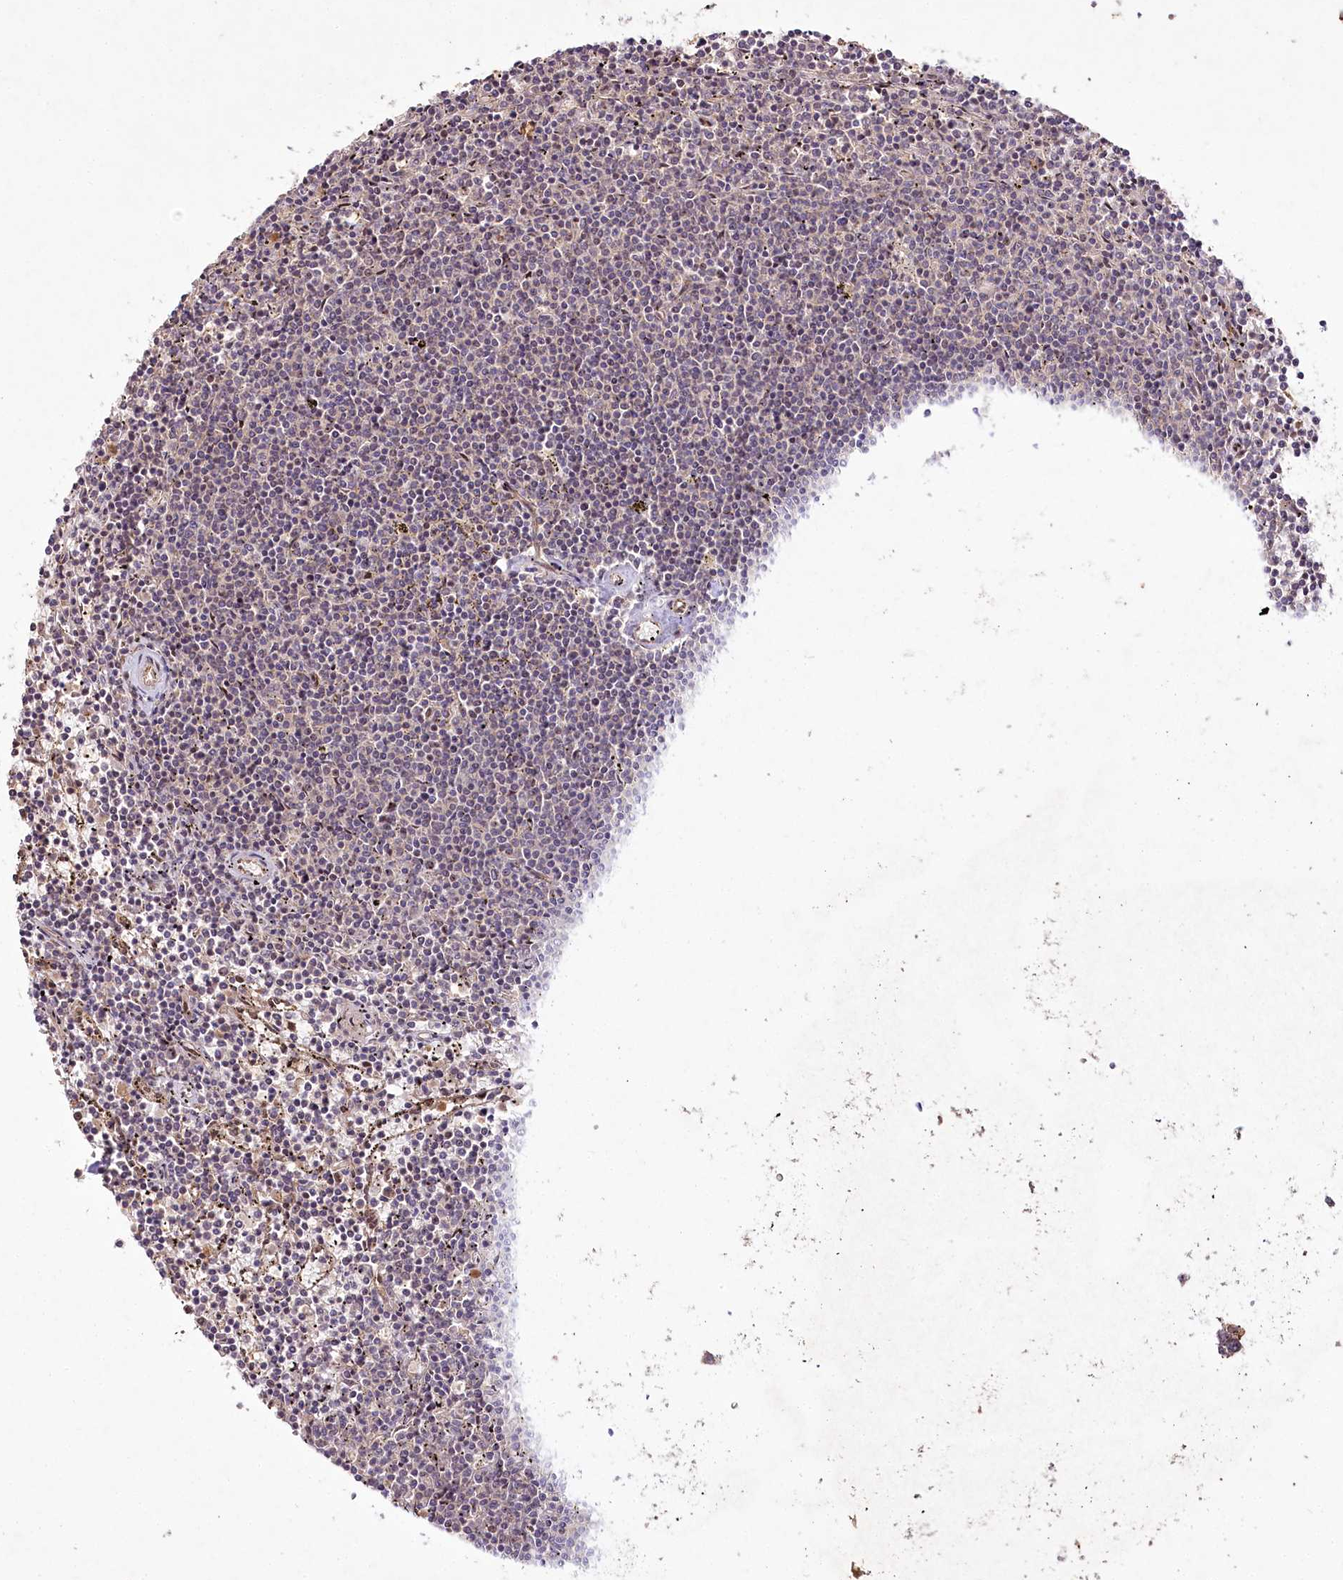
{"staining": {"intensity": "weak", "quantity": "<25%", "location": "nuclear"}, "tissue": "lymphoma", "cell_type": "Tumor cells", "image_type": "cancer", "snomed": [{"axis": "morphology", "description": "Malignant lymphoma, non-Hodgkin's type, Low grade"}, {"axis": "topography", "description": "Spleen"}], "caption": "Tumor cells are negative for brown protein staining in malignant lymphoma, non-Hodgkin's type (low-grade). Brightfield microscopy of IHC stained with DAB (brown) and hematoxylin (blue), captured at high magnification.", "gene": "ALKBH8", "patient": {"sex": "female", "age": 50}}